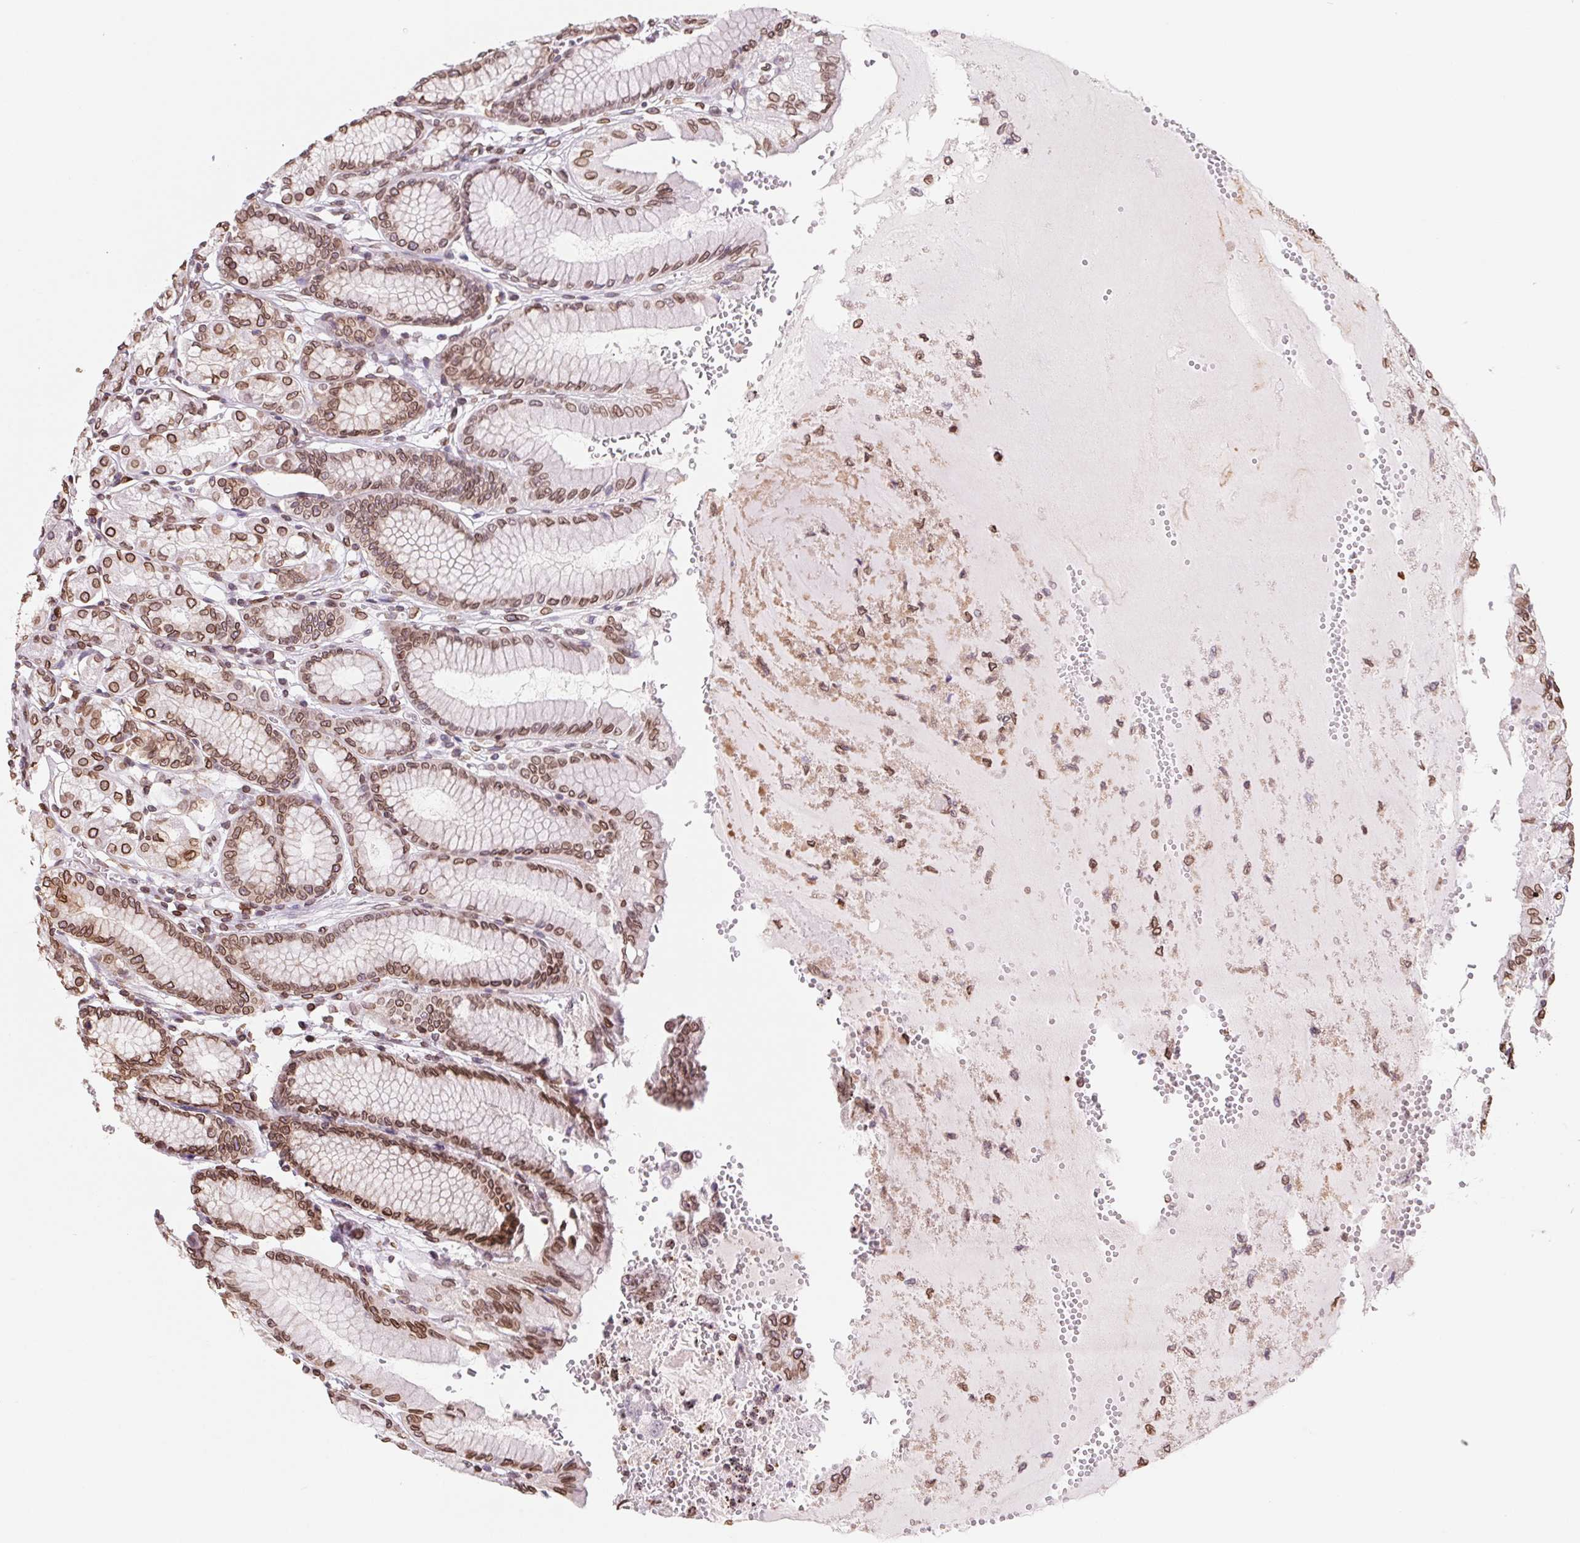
{"staining": {"intensity": "strong", "quantity": ">75%", "location": "cytoplasmic/membranous,nuclear"}, "tissue": "stomach", "cell_type": "Glandular cells", "image_type": "normal", "snomed": [{"axis": "morphology", "description": "Normal tissue, NOS"}, {"axis": "topography", "description": "Stomach"}, {"axis": "topography", "description": "Stomach, lower"}], "caption": "Immunohistochemical staining of normal human stomach displays strong cytoplasmic/membranous,nuclear protein positivity in approximately >75% of glandular cells.", "gene": "LMNB2", "patient": {"sex": "male", "age": 76}}